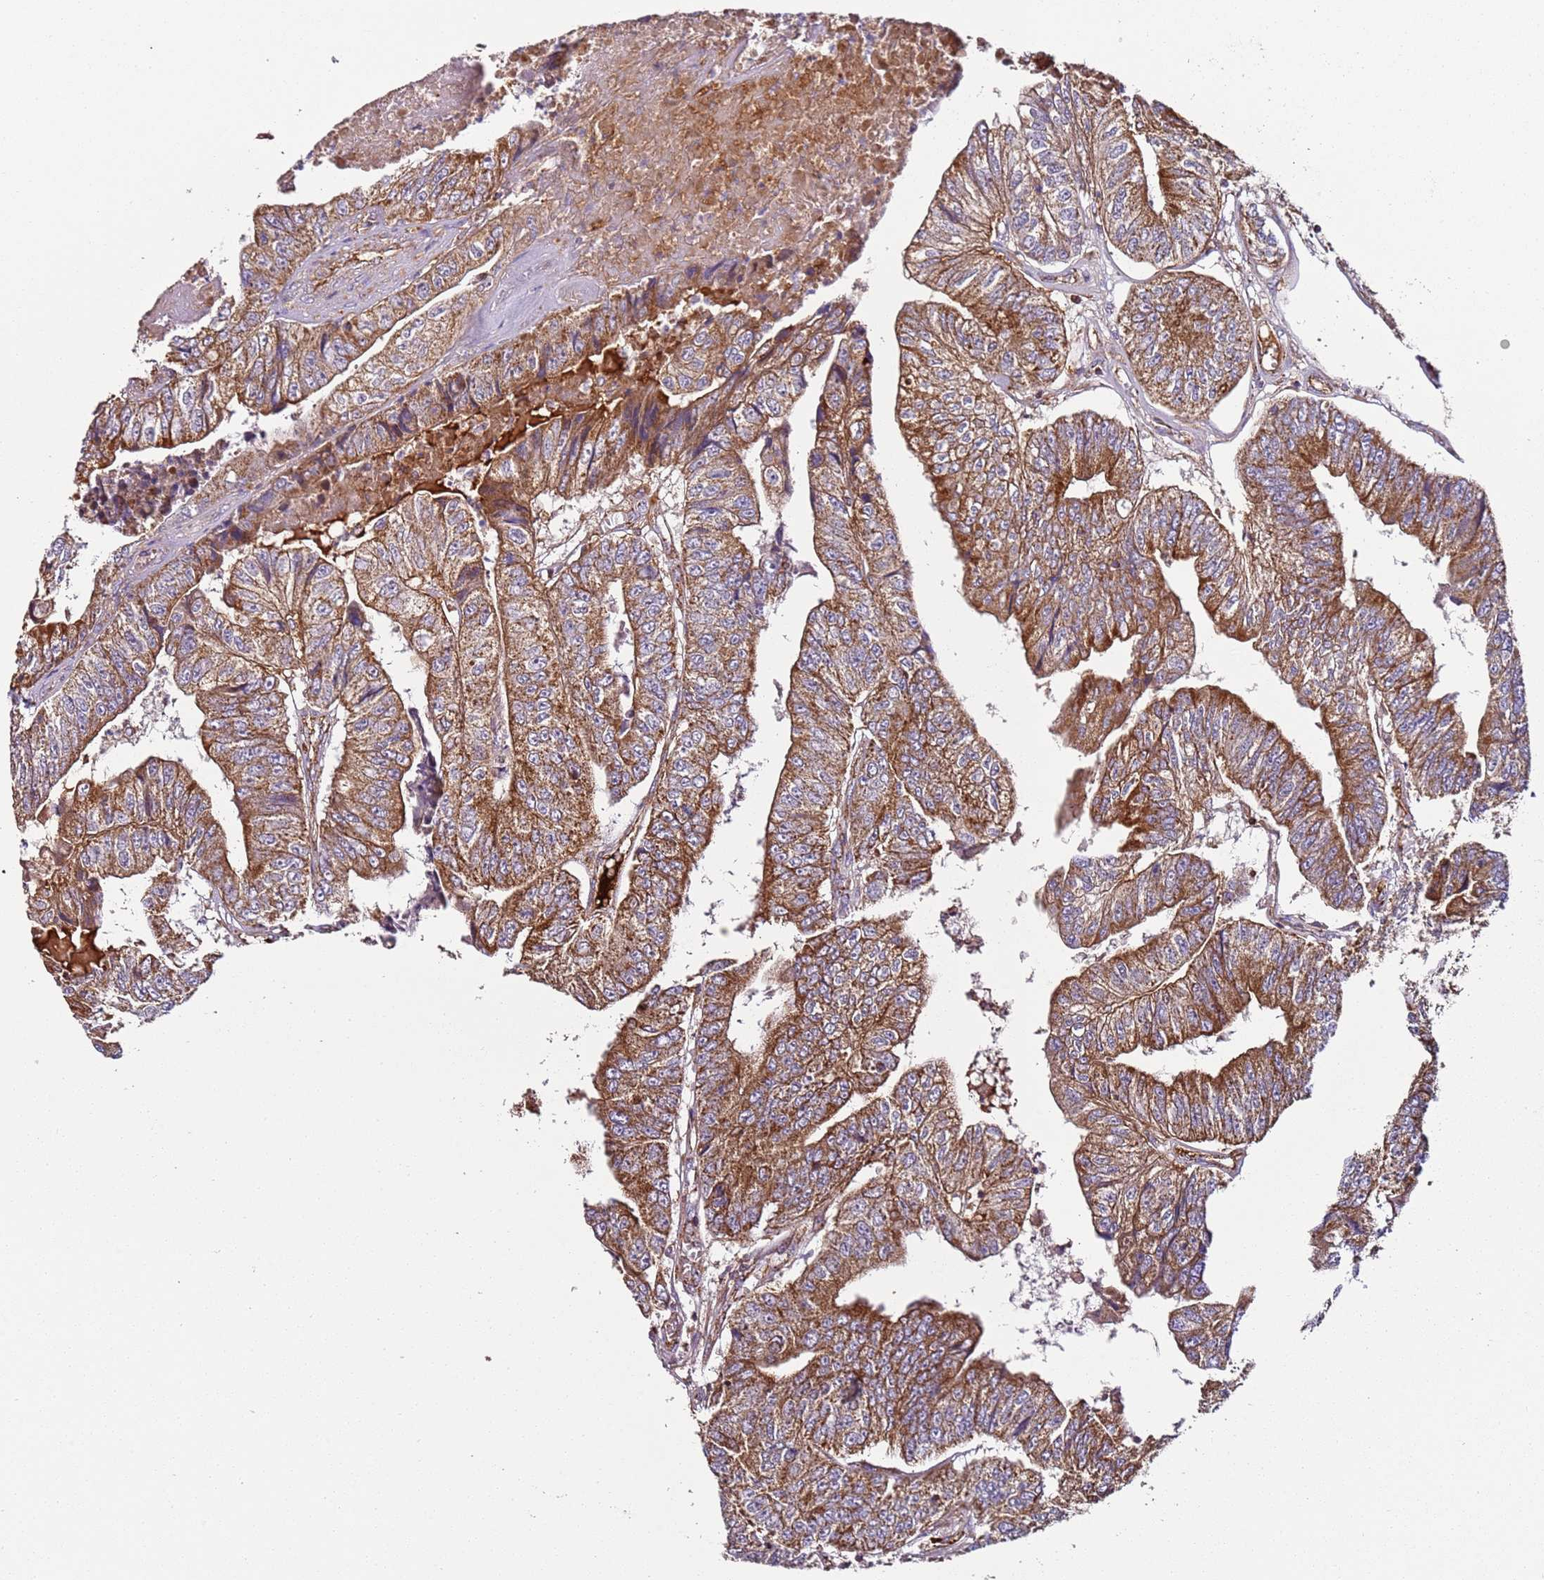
{"staining": {"intensity": "moderate", "quantity": ">75%", "location": "cytoplasmic/membranous"}, "tissue": "colorectal cancer", "cell_type": "Tumor cells", "image_type": "cancer", "snomed": [{"axis": "morphology", "description": "Adenocarcinoma, NOS"}, {"axis": "topography", "description": "Colon"}], "caption": "Immunohistochemistry image of neoplastic tissue: human colorectal cancer (adenocarcinoma) stained using immunohistochemistry (IHC) displays medium levels of moderate protein expression localized specifically in the cytoplasmic/membranous of tumor cells, appearing as a cytoplasmic/membranous brown color.", "gene": "RMND5A", "patient": {"sex": "female", "age": 67}}